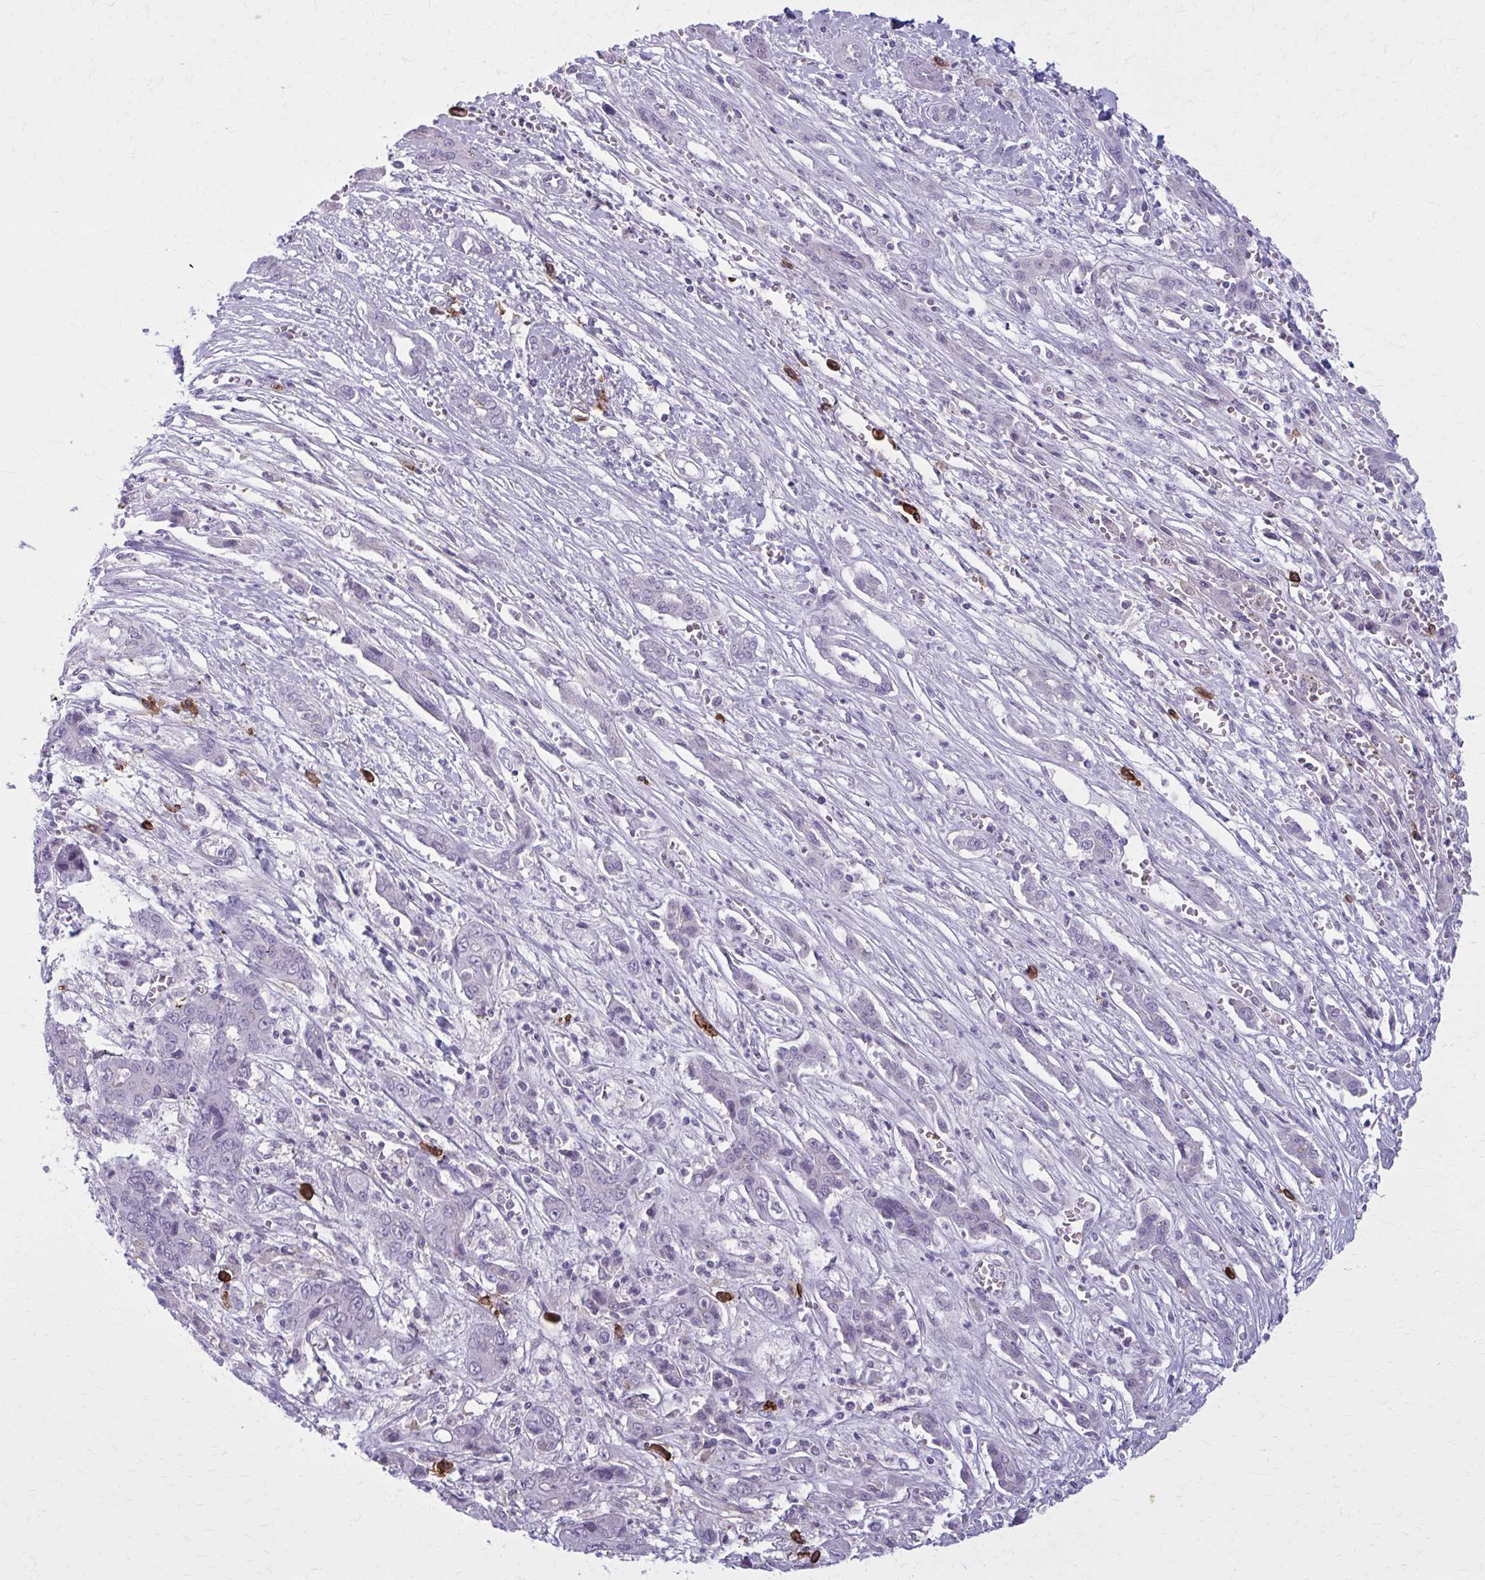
{"staining": {"intensity": "negative", "quantity": "none", "location": "none"}, "tissue": "liver cancer", "cell_type": "Tumor cells", "image_type": "cancer", "snomed": [{"axis": "morphology", "description": "Cholangiocarcinoma"}, {"axis": "topography", "description": "Liver"}], "caption": "Liver cancer was stained to show a protein in brown. There is no significant positivity in tumor cells.", "gene": "CD38", "patient": {"sex": "male", "age": 67}}